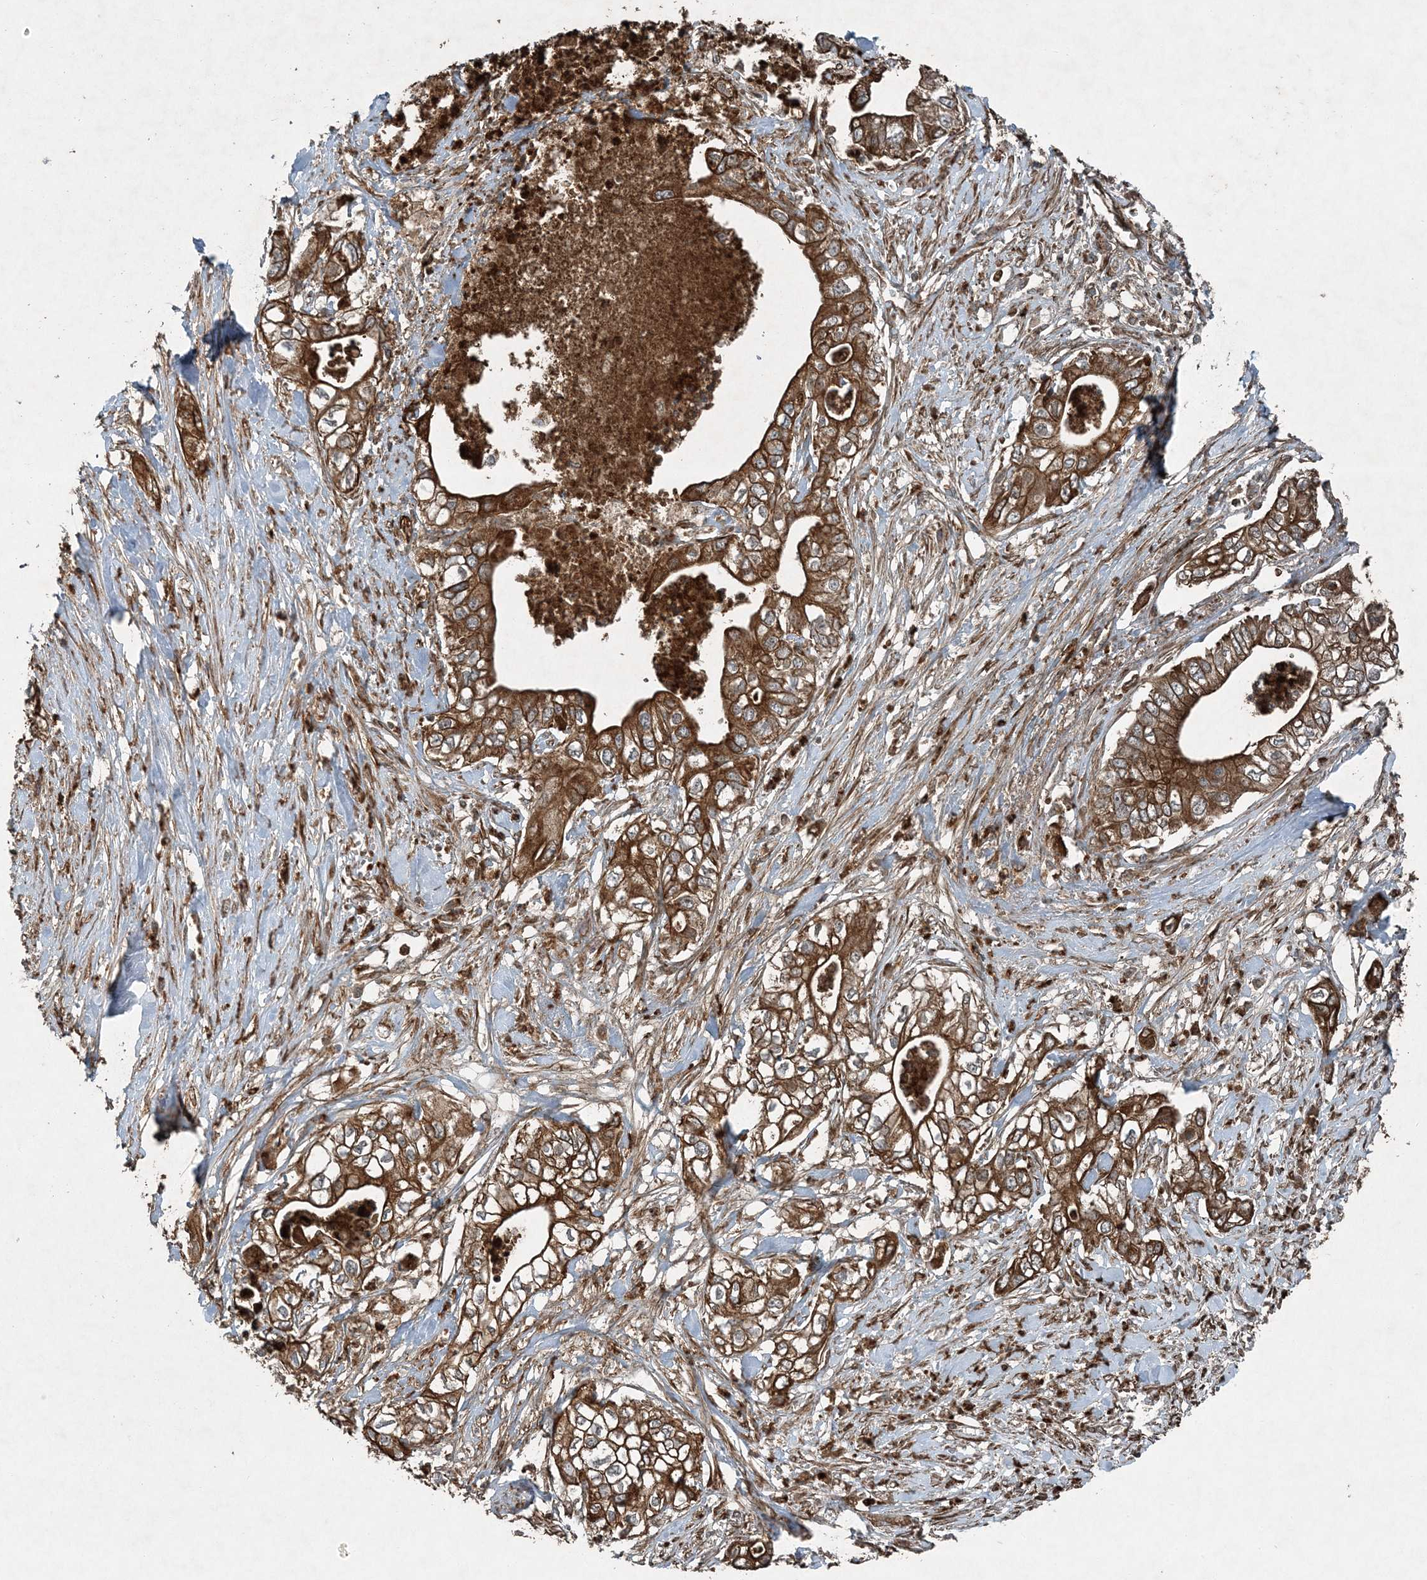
{"staining": {"intensity": "strong", "quantity": ">75%", "location": "cytoplasmic/membranous"}, "tissue": "pancreatic cancer", "cell_type": "Tumor cells", "image_type": "cancer", "snomed": [{"axis": "morphology", "description": "Adenocarcinoma, NOS"}, {"axis": "topography", "description": "Pancreas"}], "caption": "An image showing strong cytoplasmic/membranous staining in approximately >75% of tumor cells in adenocarcinoma (pancreatic), as visualized by brown immunohistochemical staining.", "gene": "COPS7B", "patient": {"sex": "female", "age": 78}}